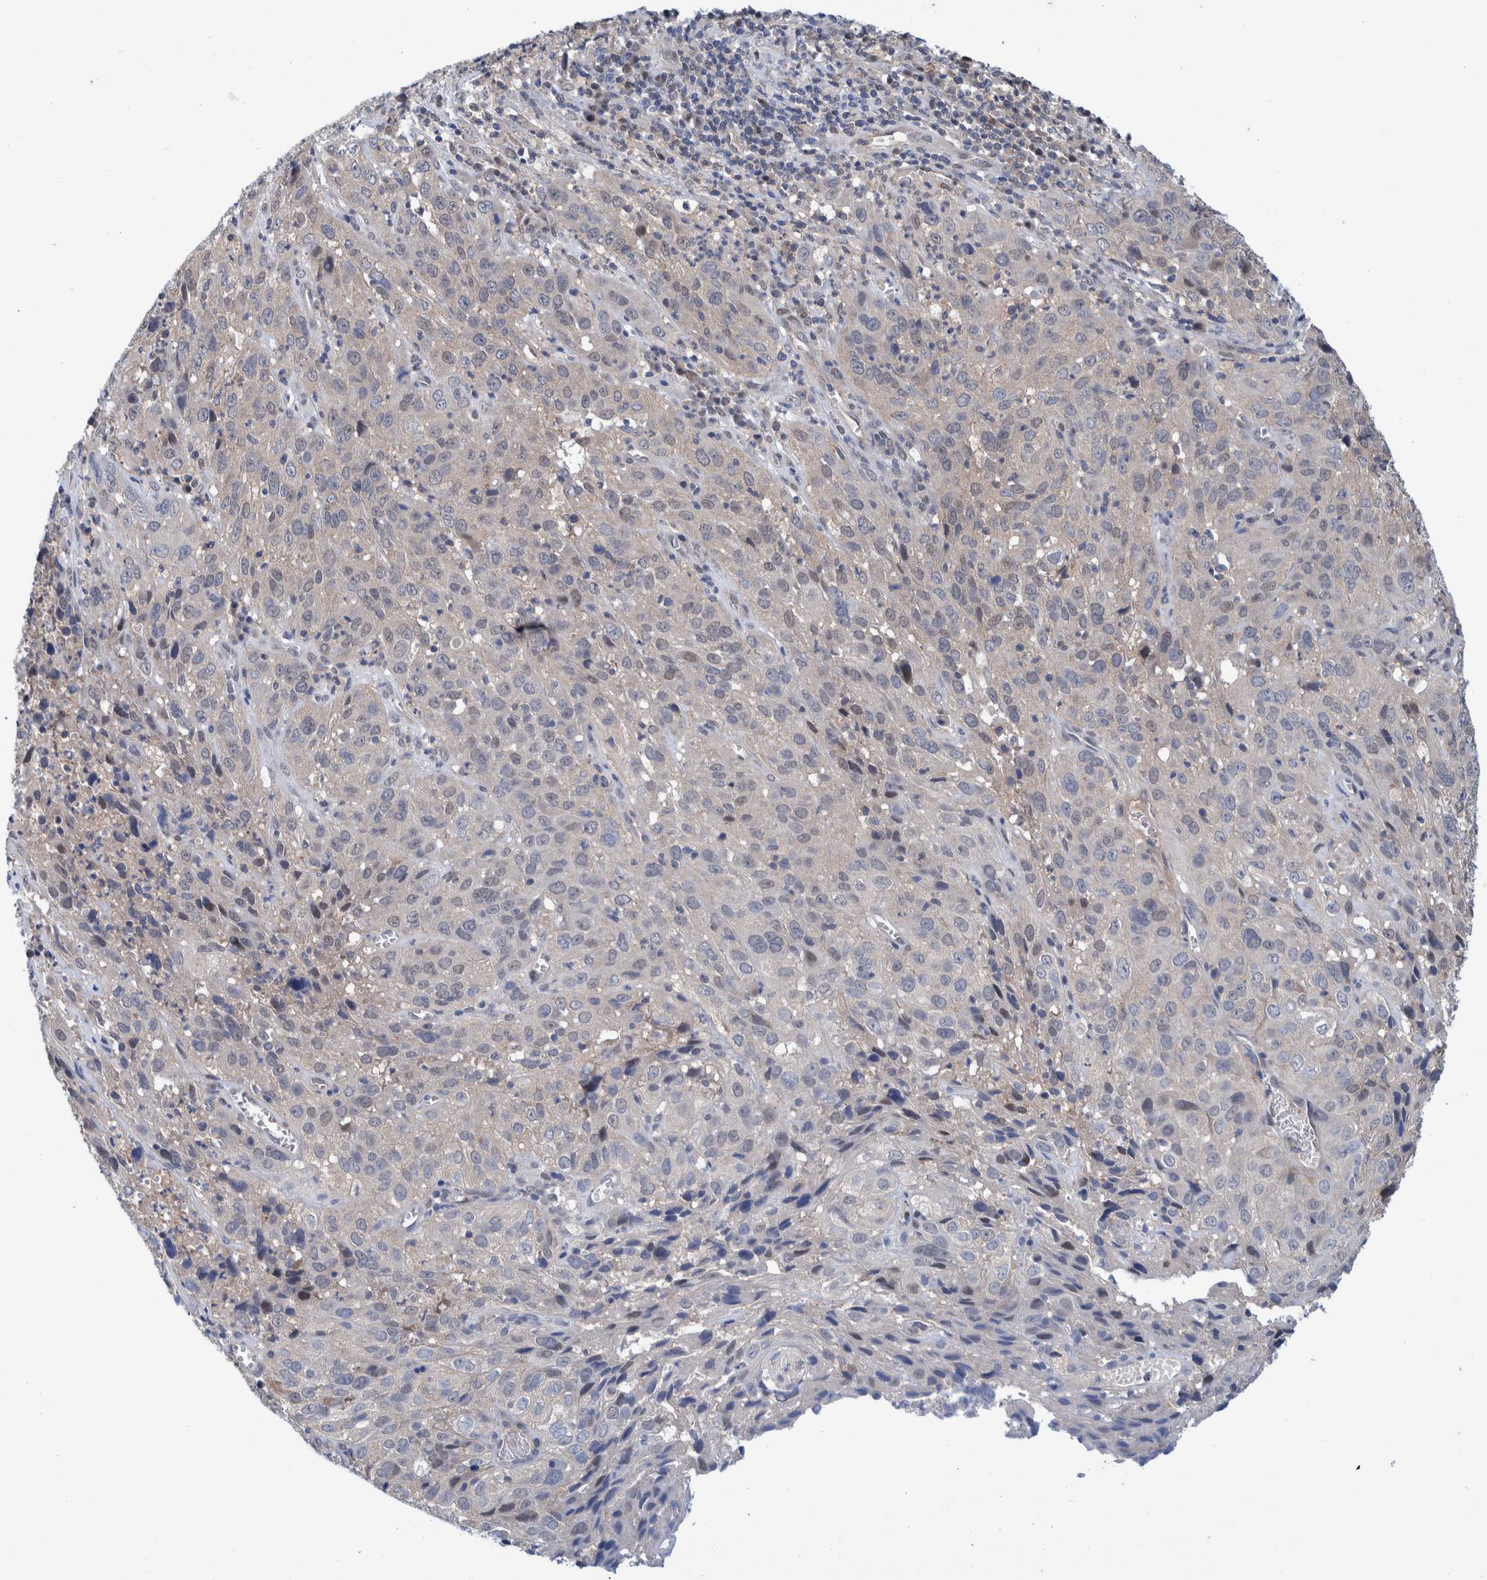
{"staining": {"intensity": "negative", "quantity": "none", "location": "none"}, "tissue": "cervical cancer", "cell_type": "Tumor cells", "image_type": "cancer", "snomed": [{"axis": "morphology", "description": "Squamous cell carcinoma, NOS"}, {"axis": "topography", "description": "Cervix"}], "caption": "Immunohistochemical staining of human cervical squamous cell carcinoma displays no significant positivity in tumor cells. (DAB (3,3'-diaminobenzidine) immunohistochemistry, high magnification).", "gene": "PFAS", "patient": {"sex": "female", "age": 32}}